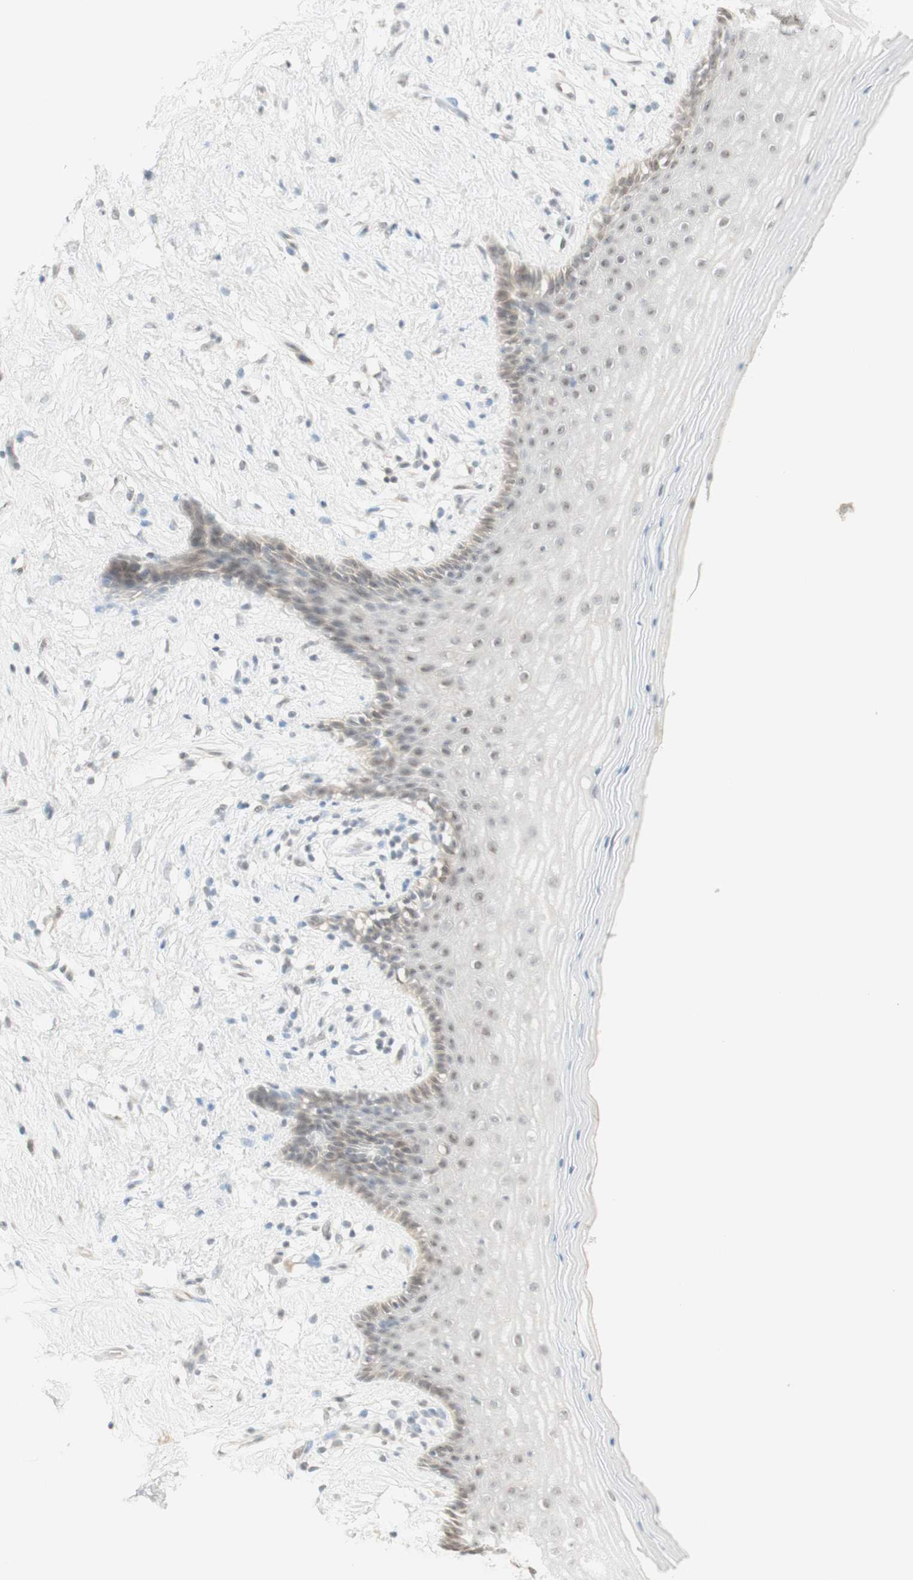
{"staining": {"intensity": "negative", "quantity": "none", "location": "none"}, "tissue": "vagina", "cell_type": "Squamous epithelial cells", "image_type": "normal", "snomed": [{"axis": "morphology", "description": "Normal tissue, NOS"}, {"axis": "topography", "description": "Vagina"}], "caption": "The IHC photomicrograph has no significant staining in squamous epithelial cells of vagina.", "gene": "PLCD4", "patient": {"sex": "female", "age": 44}}